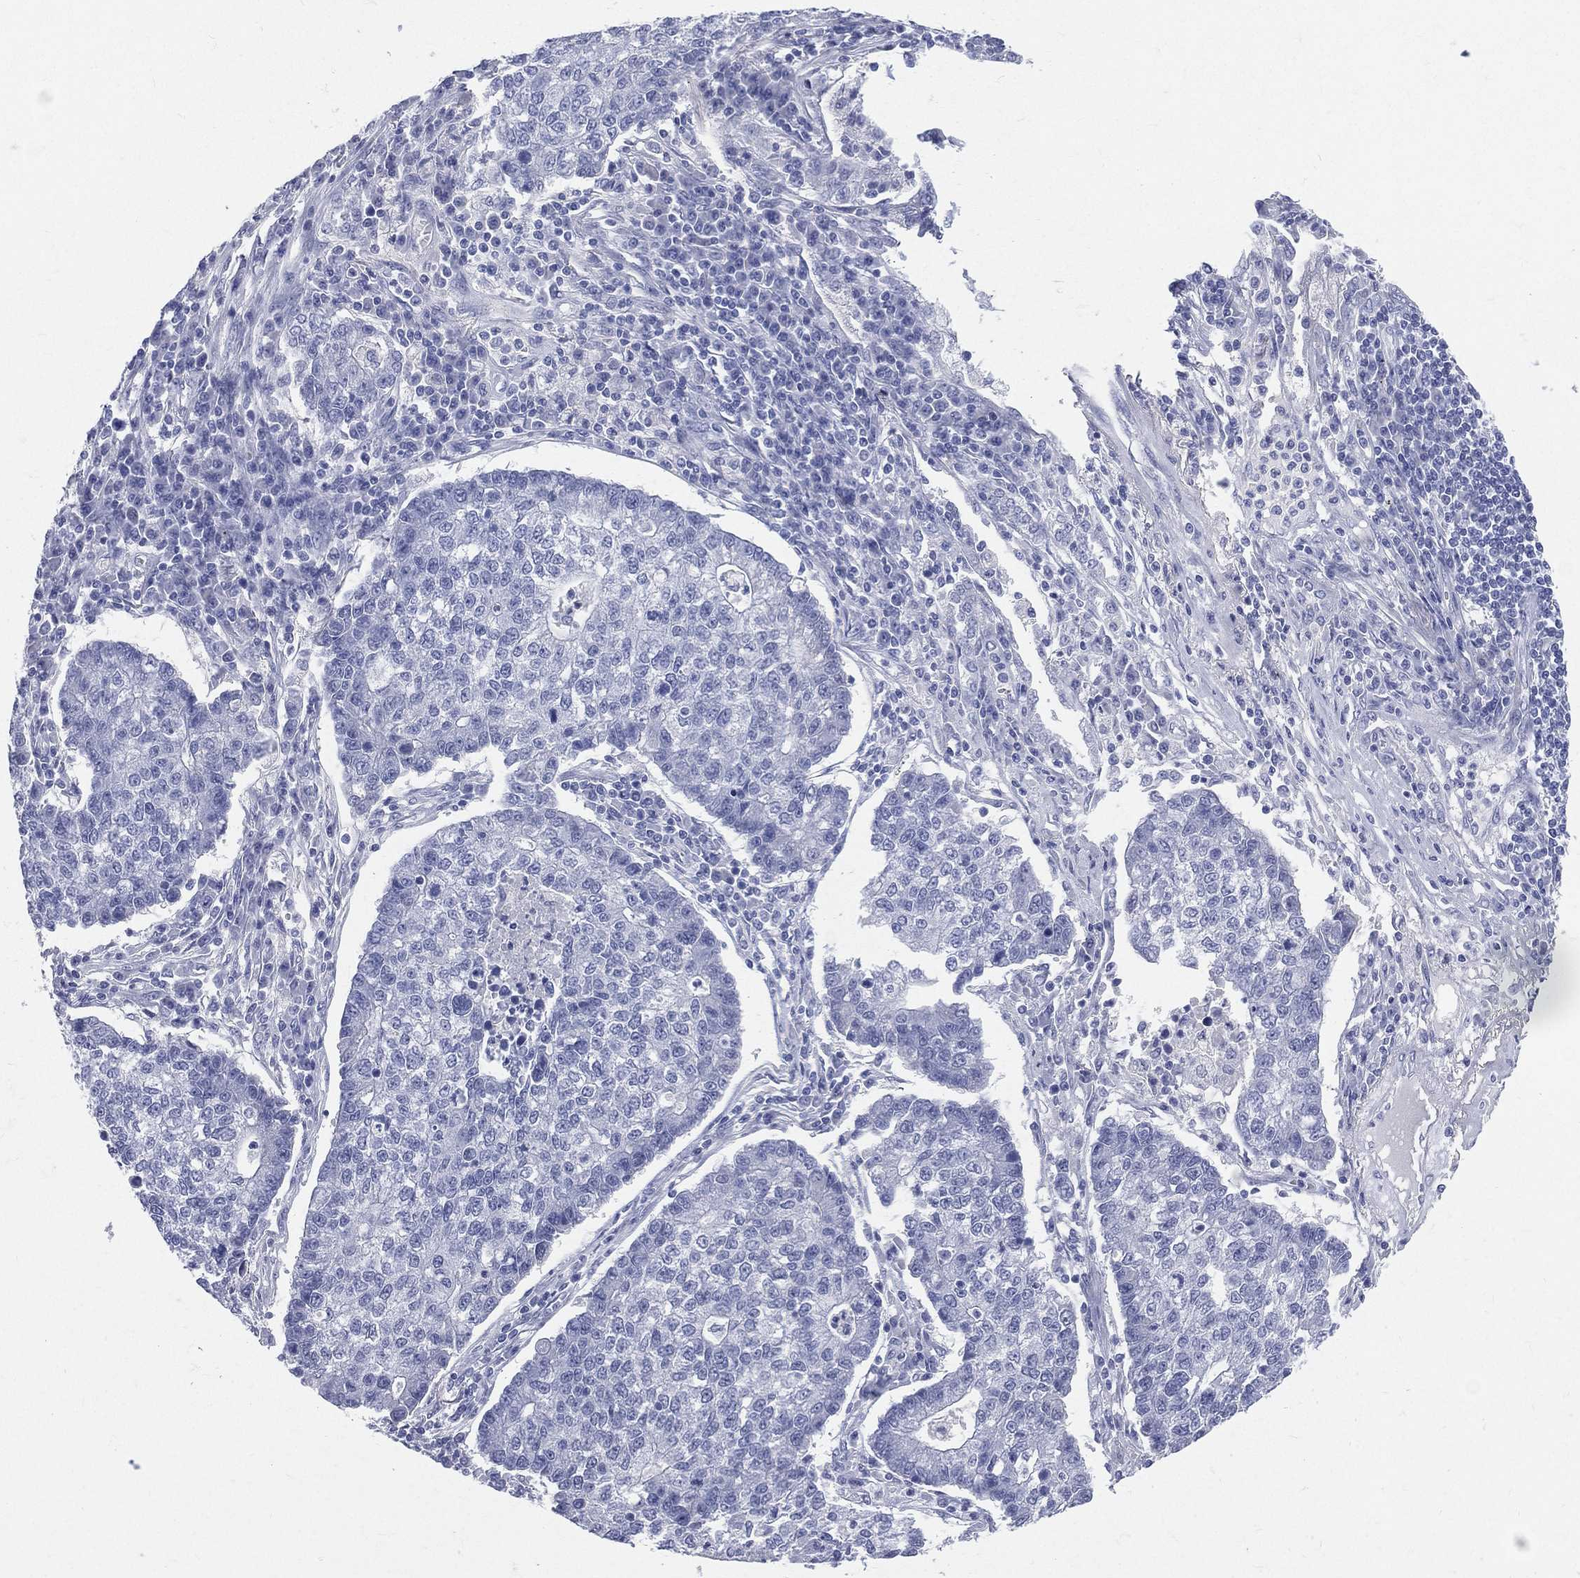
{"staining": {"intensity": "negative", "quantity": "none", "location": "none"}, "tissue": "lung cancer", "cell_type": "Tumor cells", "image_type": "cancer", "snomed": [{"axis": "morphology", "description": "Adenocarcinoma, NOS"}, {"axis": "topography", "description": "Lung"}], "caption": "Immunohistochemistry of adenocarcinoma (lung) displays no staining in tumor cells.", "gene": "CYLC1", "patient": {"sex": "male", "age": 57}}